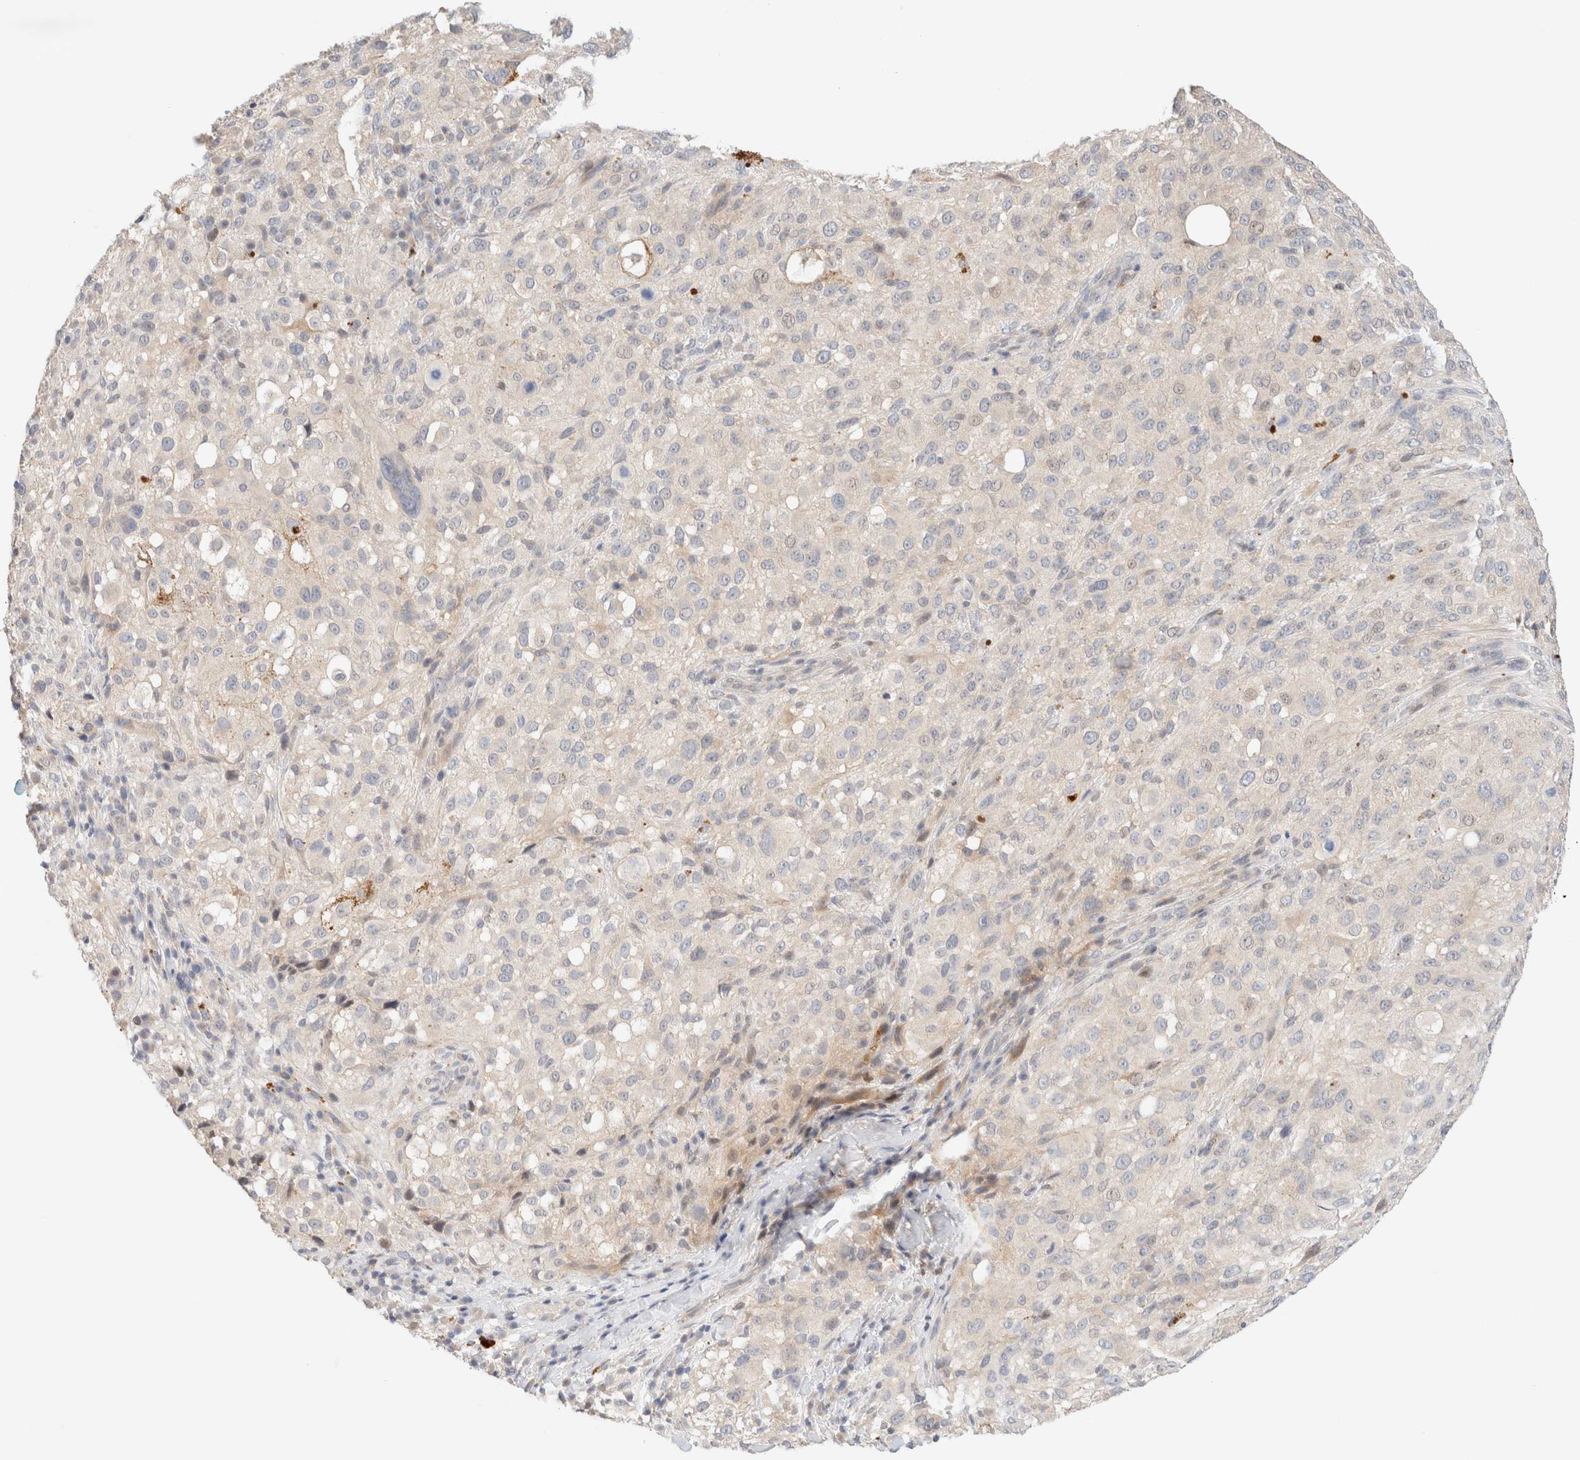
{"staining": {"intensity": "negative", "quantity": "none", "location": "none"}, "tissue": "melanoma", "cell_type": "Tumor cells", "image_type": "cancer", "snomed": [{"axis": "morphology", "description": "Necrosis, NOS"}, {"axis": "morphology", "description": "Malignant melanoma, NOS"}, {"axis": "topography", "description": "Skin"}], "caption": "Tumor cells are negative for protein expression in human melanoma.", "gene": "SGSM2", "patient": {"sex": "female", "age": 87}}